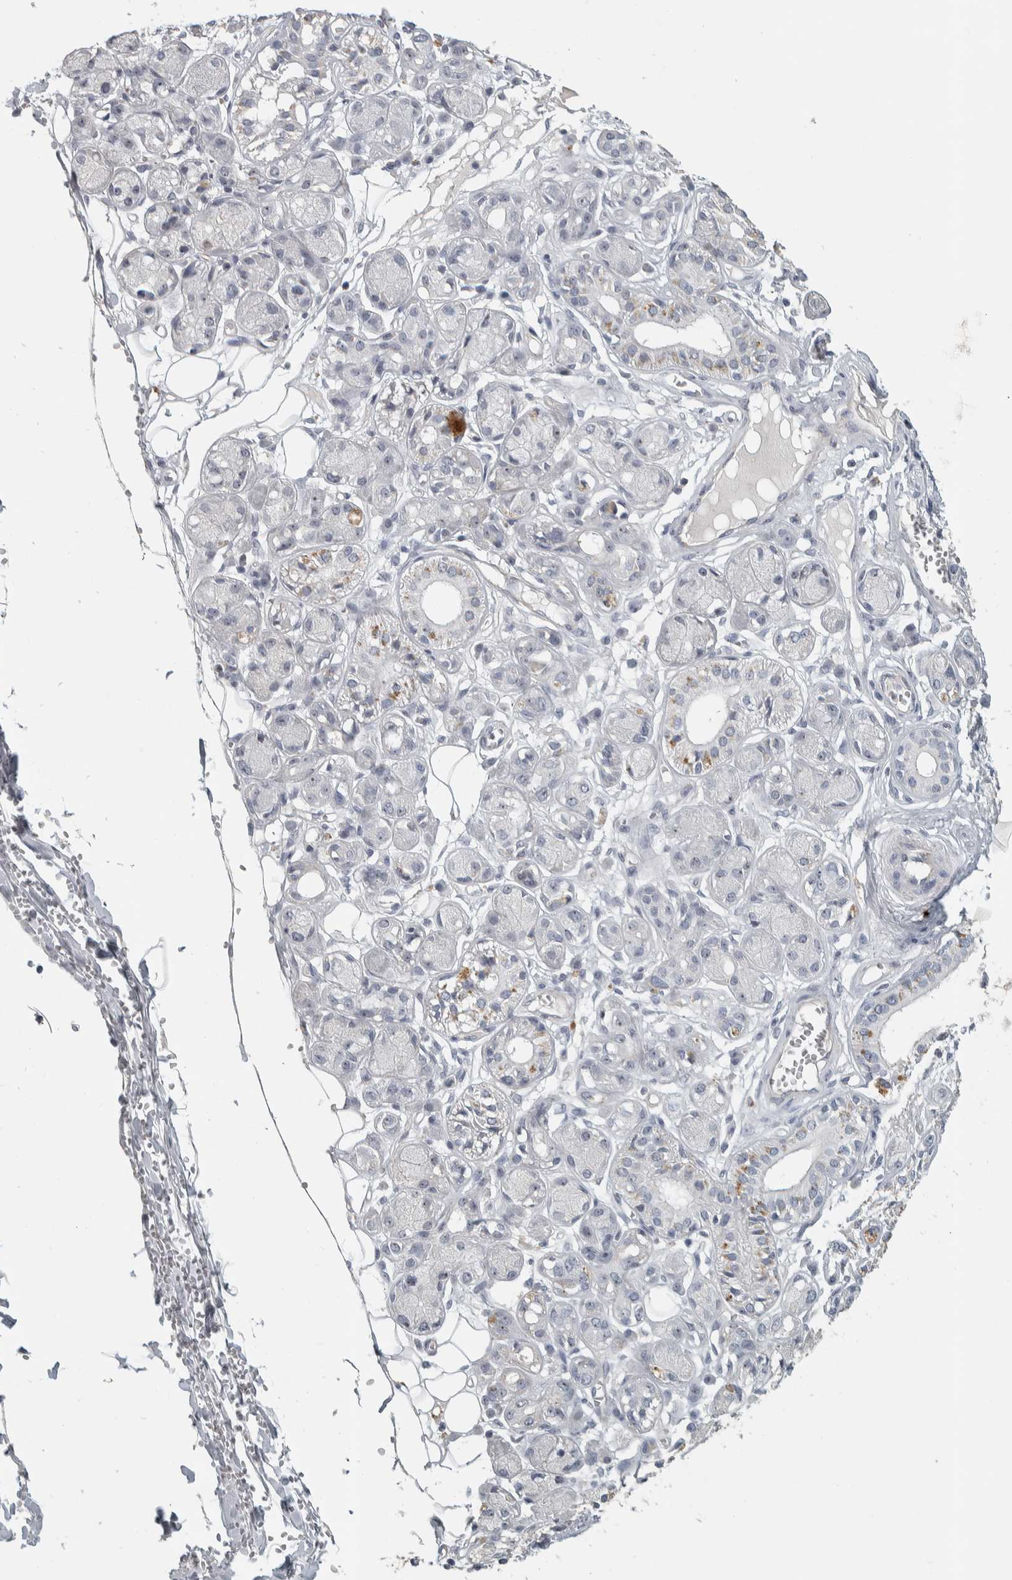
{"staining": {"intensity": "negative", "quantity": "none", "location": "none"}, "tissue": "adipose tissue", "cell_type": "Adipocytes", "image_type": "normal", "snomed": [{"axis": "morphology", "description": "Normal tissue, NOS"}, {"axis": "morphology", "description": "Inflammation, NOS"}, {"axis": "topography", "description": "Salivary gland"}, {"axis": "topography", "description": "Peripheral nerve tissue"}], "caption": "This is an immunohistochemistry (IHC) histopathology image of normal human adipose tissue. There is no expression in adipocytes.", "gene": "DCAF10", "patient": {"sex": "female", "age": 75}}